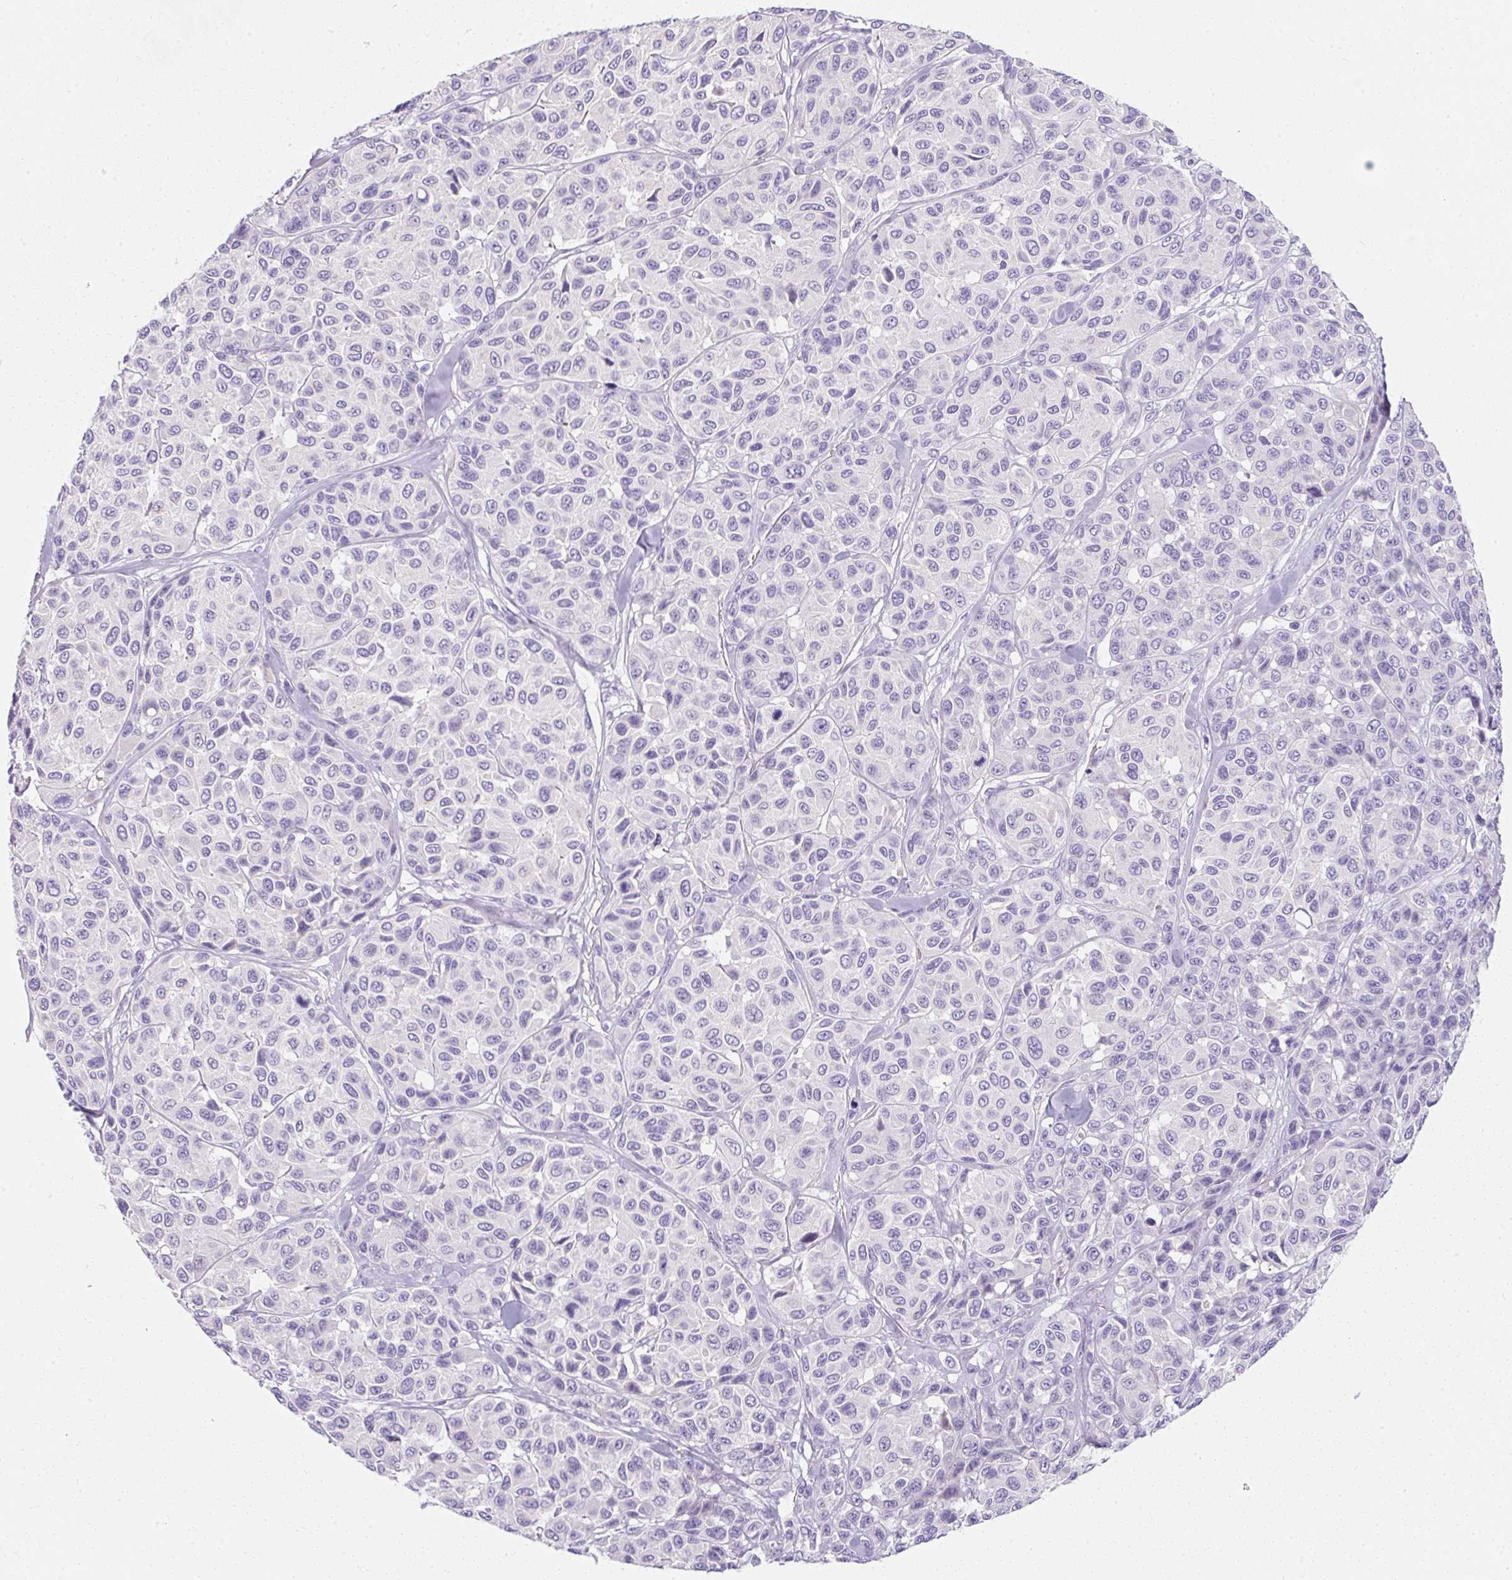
{"staining": {"intensity": "negative", "quantity": "none", "location": "none"}, "tissue": "melanoma", "cell_type": "Tumor cells", "image_type": "cancer", "snomed": [{"axis": "morphology", "description": "Malignant melanoma, NOS"}, {"axis": "topography", "description": "Skin"}], "caption": "This is an immunohistochemistry (IHC) histopathology image of melanoma. There is no expression in tumor cells.", "gene": "DTX4", "patient": {"sex": "female", "age": 66}}